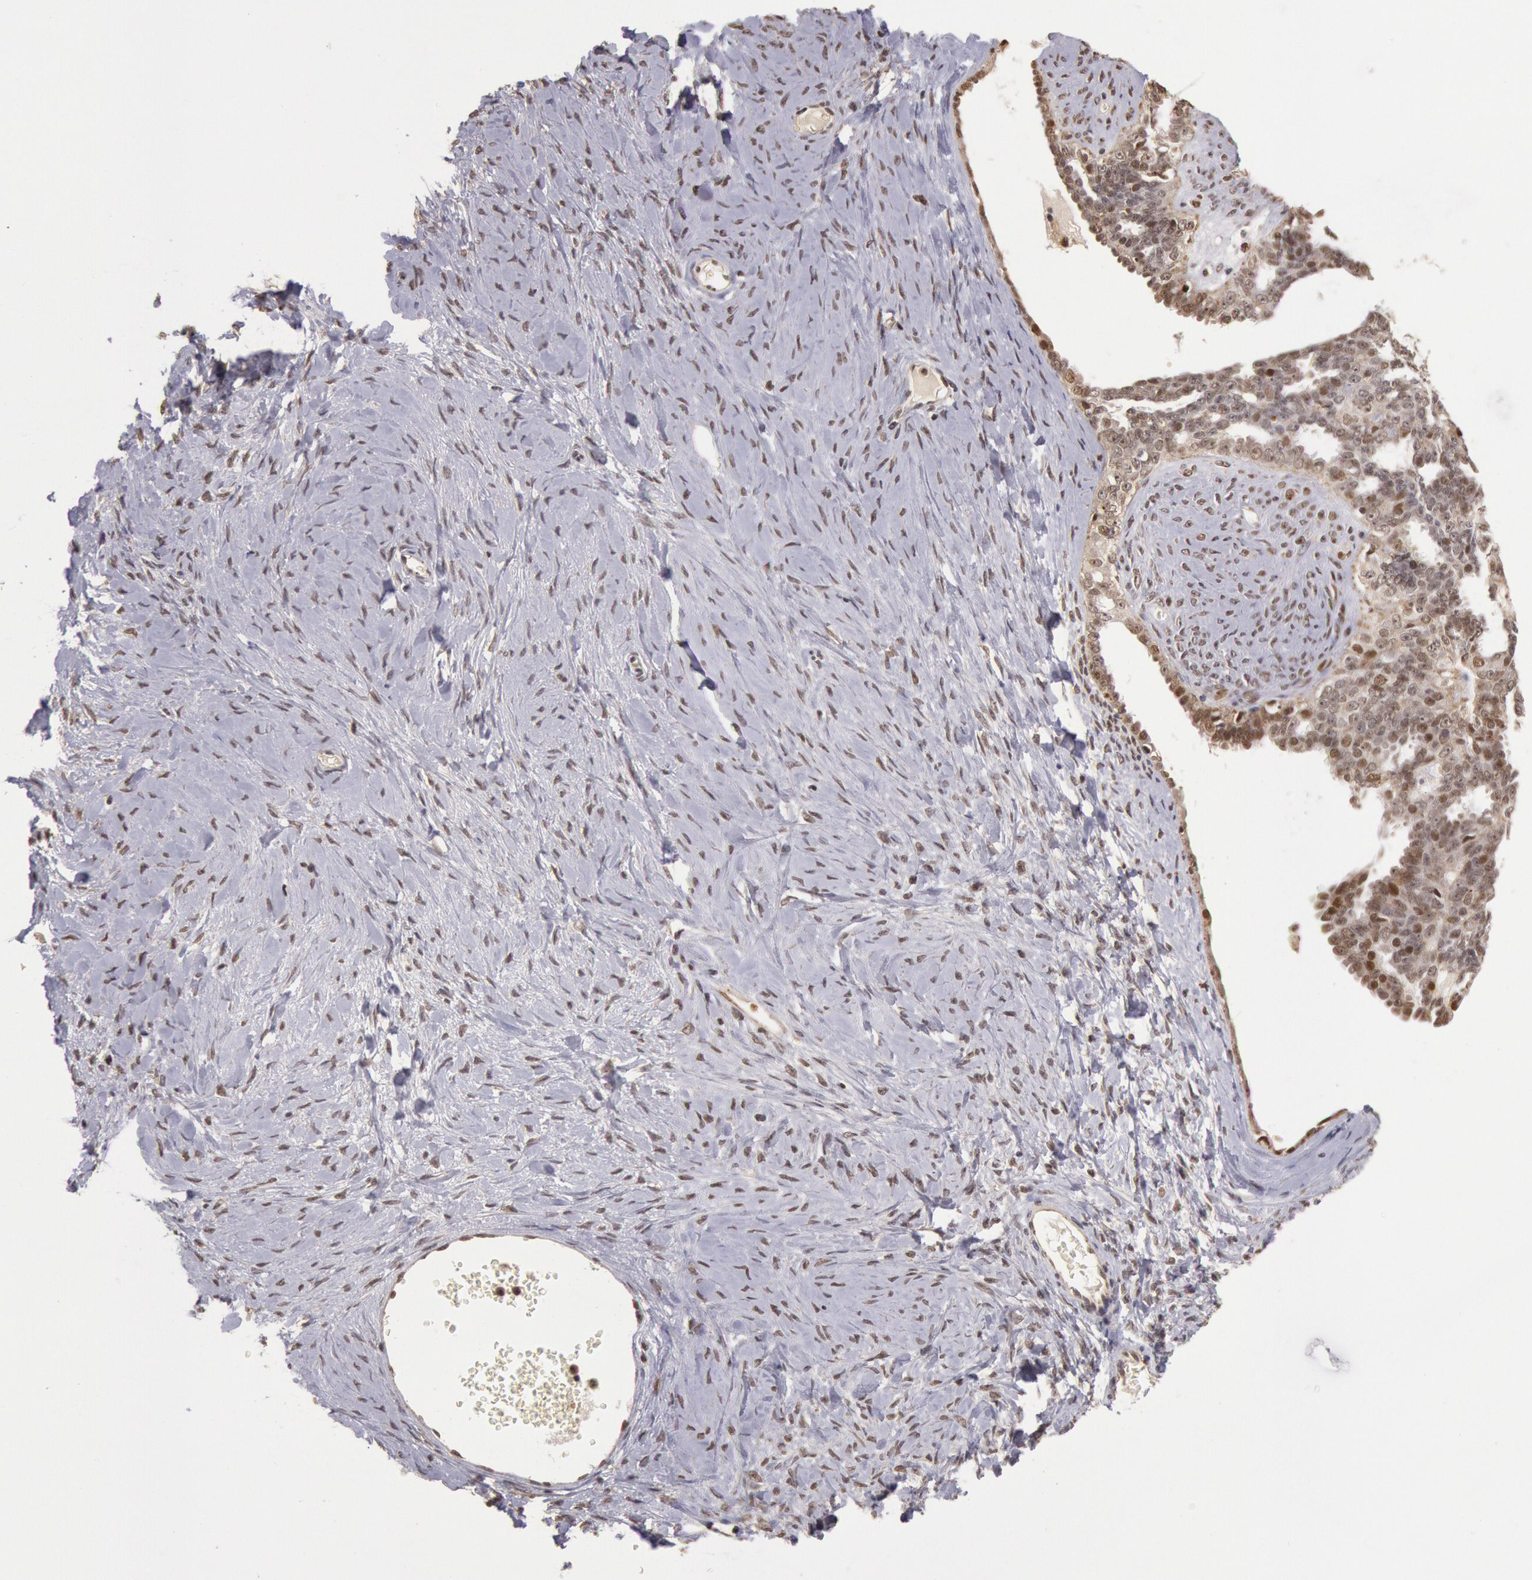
{"staining": {"intensity": "moderate", "quantity": ">75%", "location": "nuclear"}, "tissue": "ovarian cancer", "cell_type": "Tumor cells", "image_type": "cancer", "snomed": [{"axis": "morphology", "description": "Cystadenocarcinoma, serous, NOS"}, {"axis": "topography", "description": "Ovary"}], "caption": "Moderate nuclear protein expression is identified in about >75% of tumor cells in ovarian cancer.", "gene": "LIG4", "patient": {"sex": "female", "age": 71}}